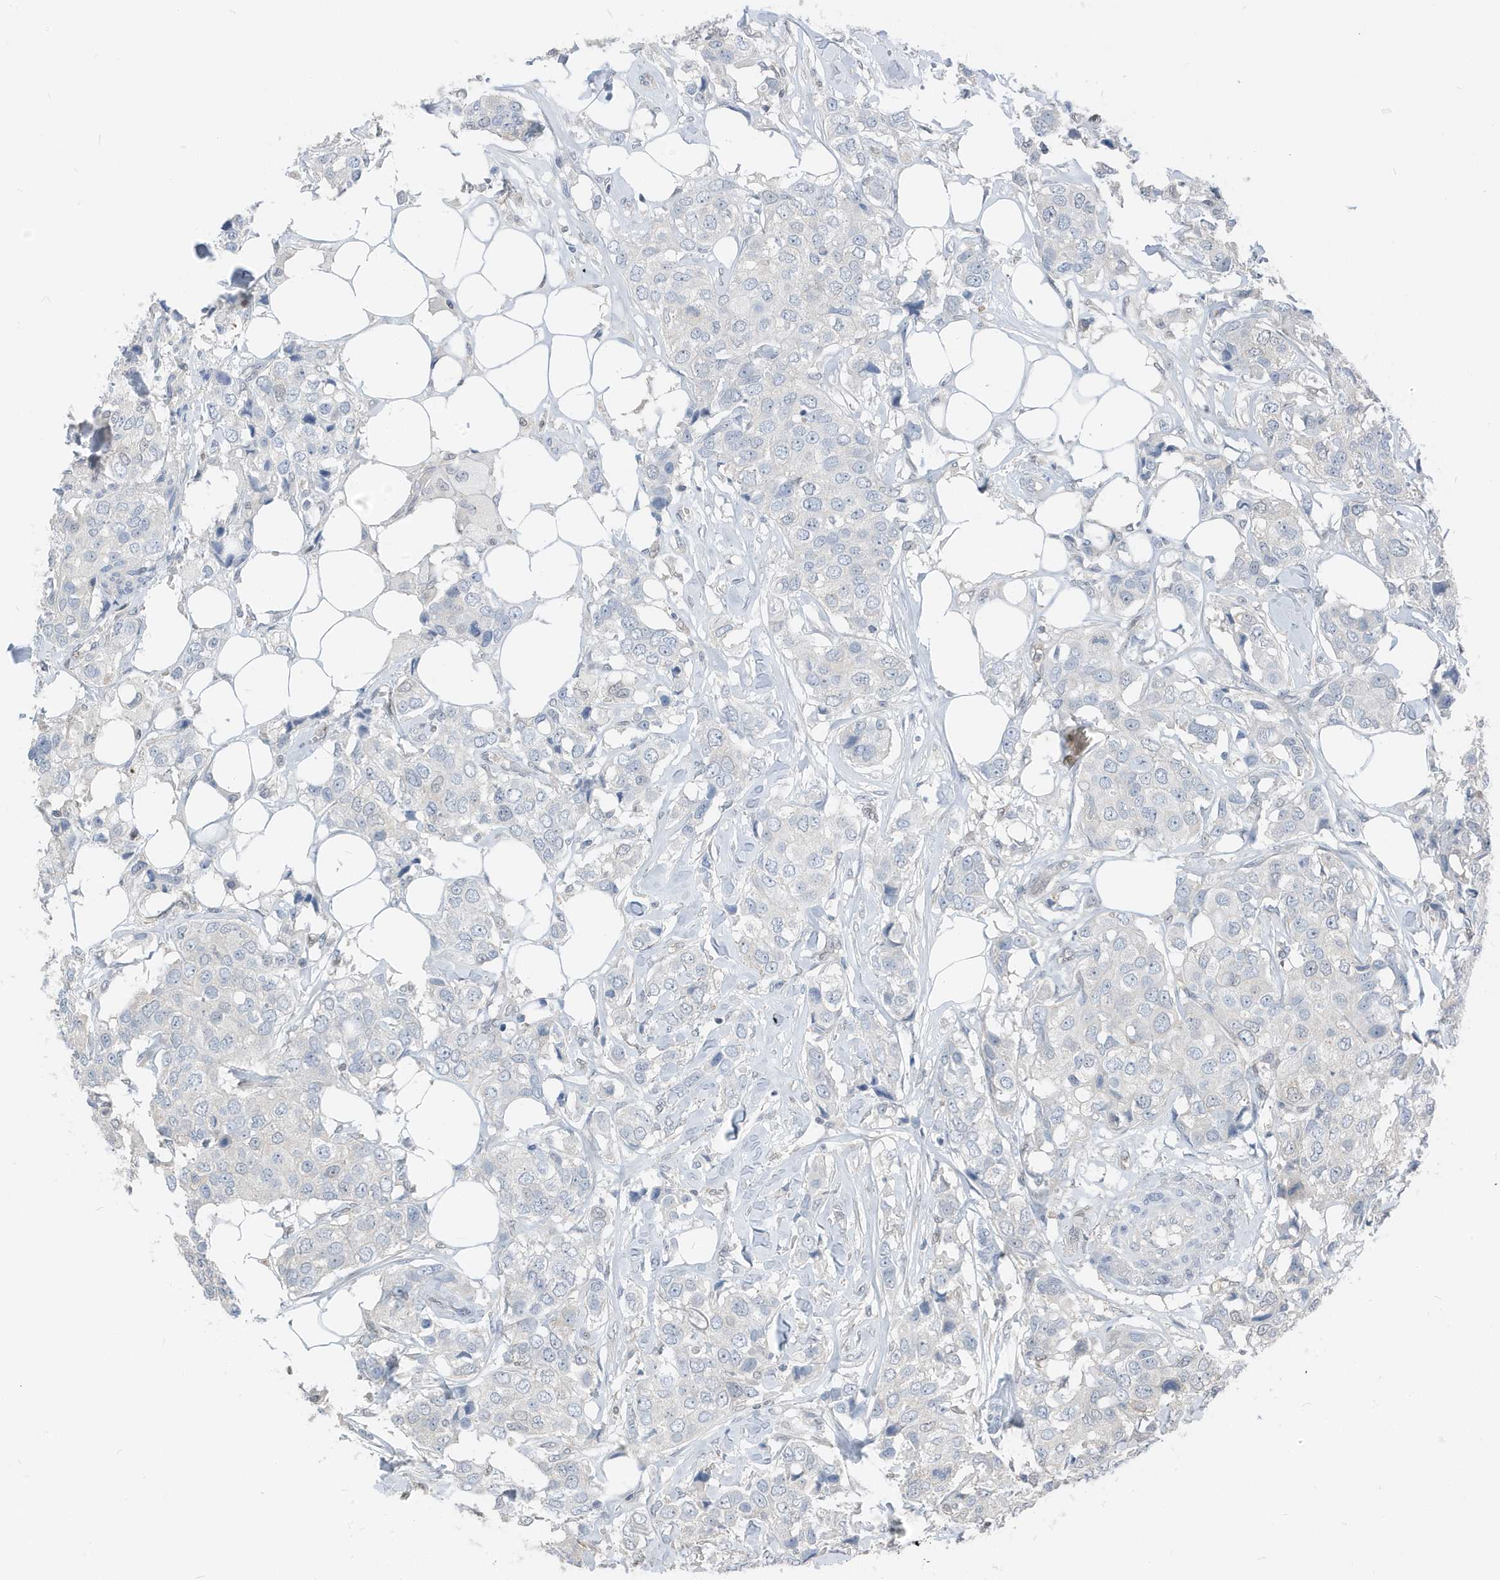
{"staining": {"intensity": "negative", "quantity": "none", "location": "none"}, "tissue": "breast cancer", "cell_type": "Tumor cells", "image_type": "cancer", "snomed": [{"axis": "morphology", "description": "Duct carcinoma"}, {"axis": "topography", "description": "Breast"}], "caption": "A high-resolution image shows immunohistochemistry (IHC) staining of infiltrating ductal carcinoma (breast), which displays no significant staining in tumor cells.", "gene": "NCOA7", "patient": {"sex": "female", "age": 80}}